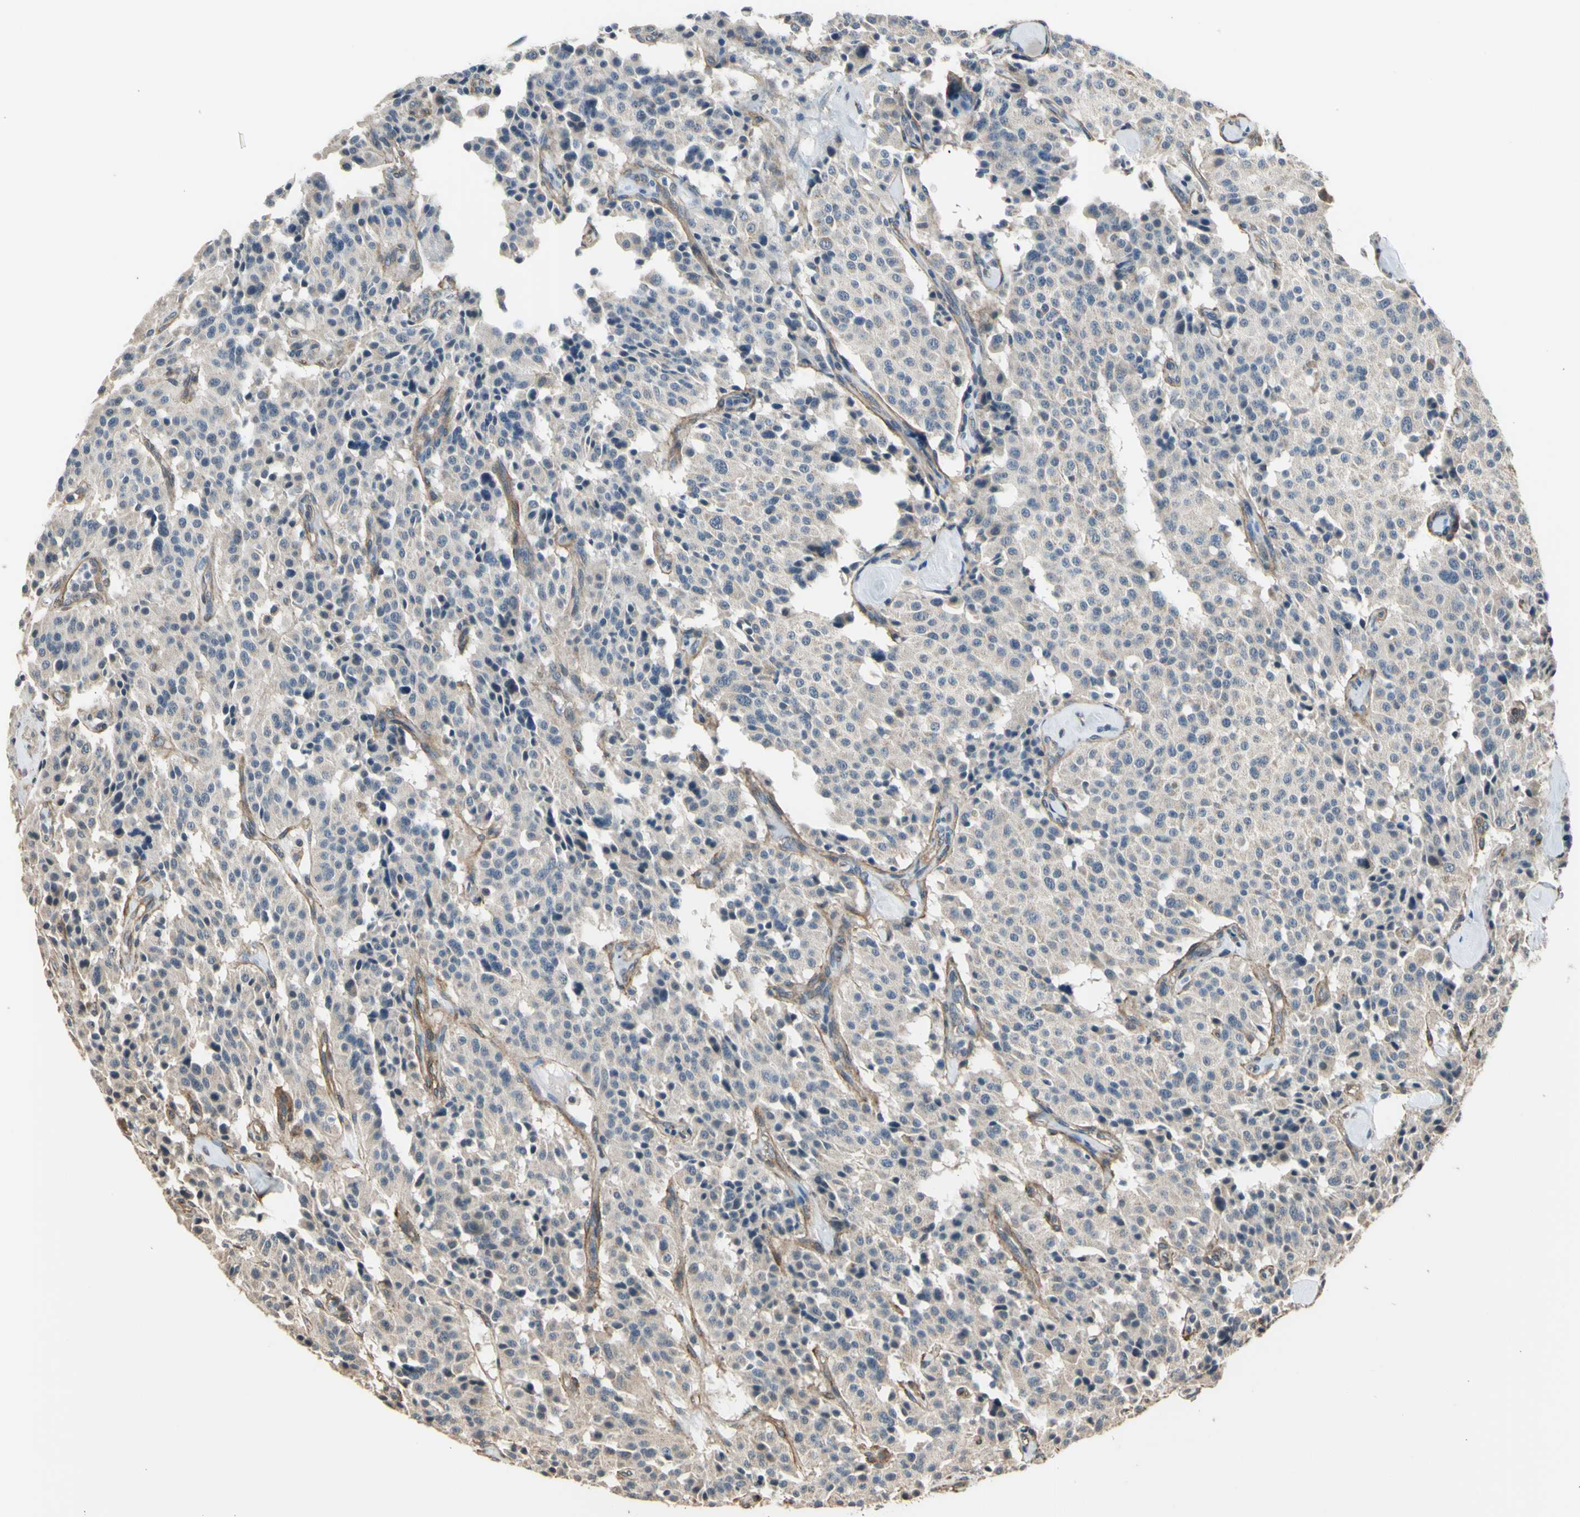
{"staining": {"intensity": "negative", "quantity": "none", "location": "none"}, "tissue": "carcinoid", "cell_type": "Tumor cells", "image_type": "cancer", "snomed": [{"axis": "morphology", "description": "Carcinoid, malignant, NOS"}, {"axis": "topography", "description": "Lung"}], "caption": "Human malignant carcinoid stained for a protein using immunohistochemistry reveals no staining in tumor cells.", "gene": "EFNB2", "patient": {"sex": "male", "age": 30}}